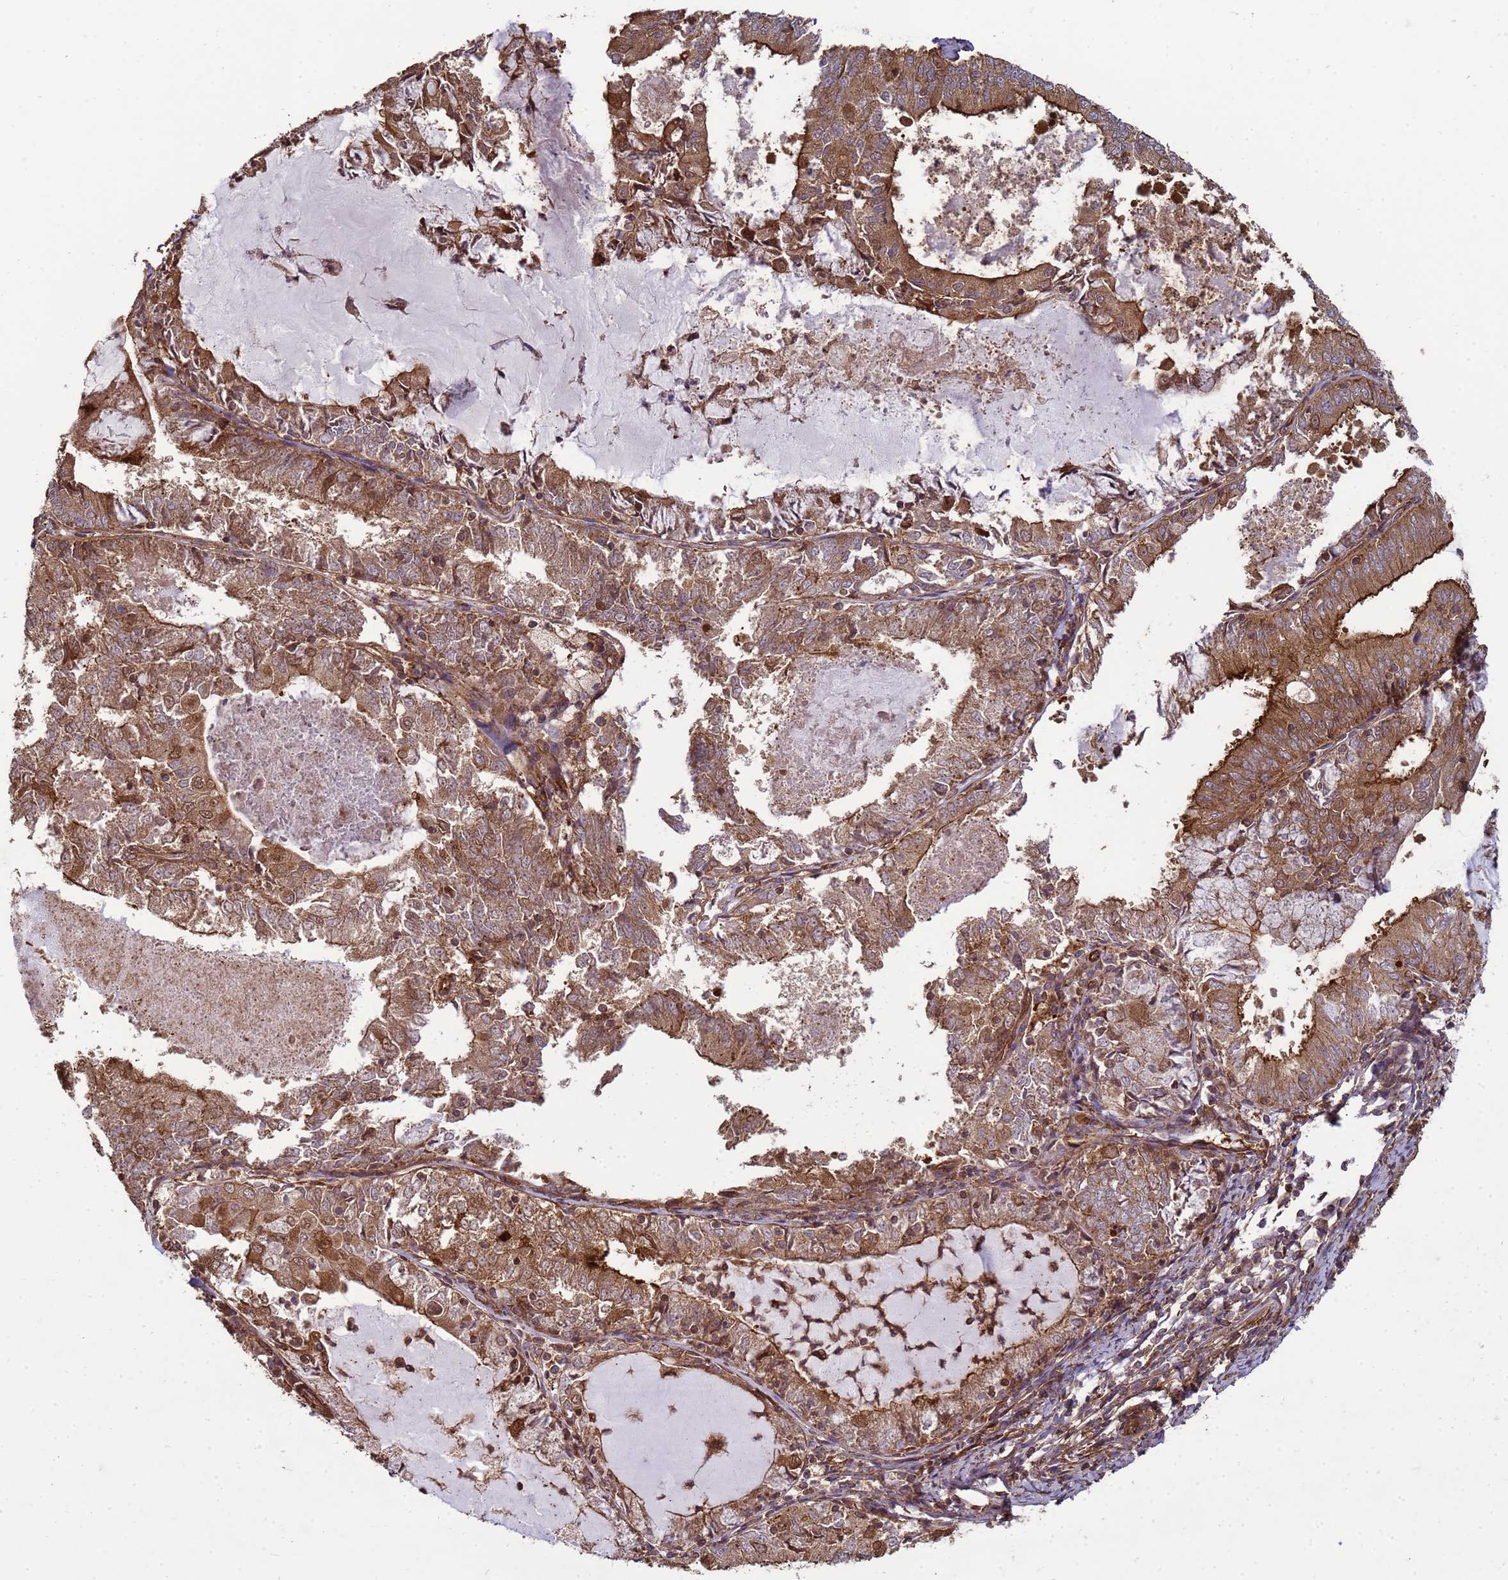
{"staining": {"intensity": "moderate", "quantity": ">75%", "location": "cytoplasmic/membranous"}, "tissue": "endometrial cancer", "cell_type": "Tumor cells", "image_type": "cancer", "snomed": [{"axis": "morphology", "description": "Adenocarcinoma, NOS"}, {"axis": "topography", "description": "Endometrium"}], "caption": "Immunohistochemistry histopathology image of neoplastic tissue: endometrial cancer (adenocarcinoma) stained using immunohistochemistry (IHC) reveals medium levels of moderate protein expression localized specifically in the cytoplasmic/membranous of tumor cells, appearing as a cytoplasmic/membranous brown color.", "gene": "CNOT1", "patient": {"sex": "female", "age": 57}}